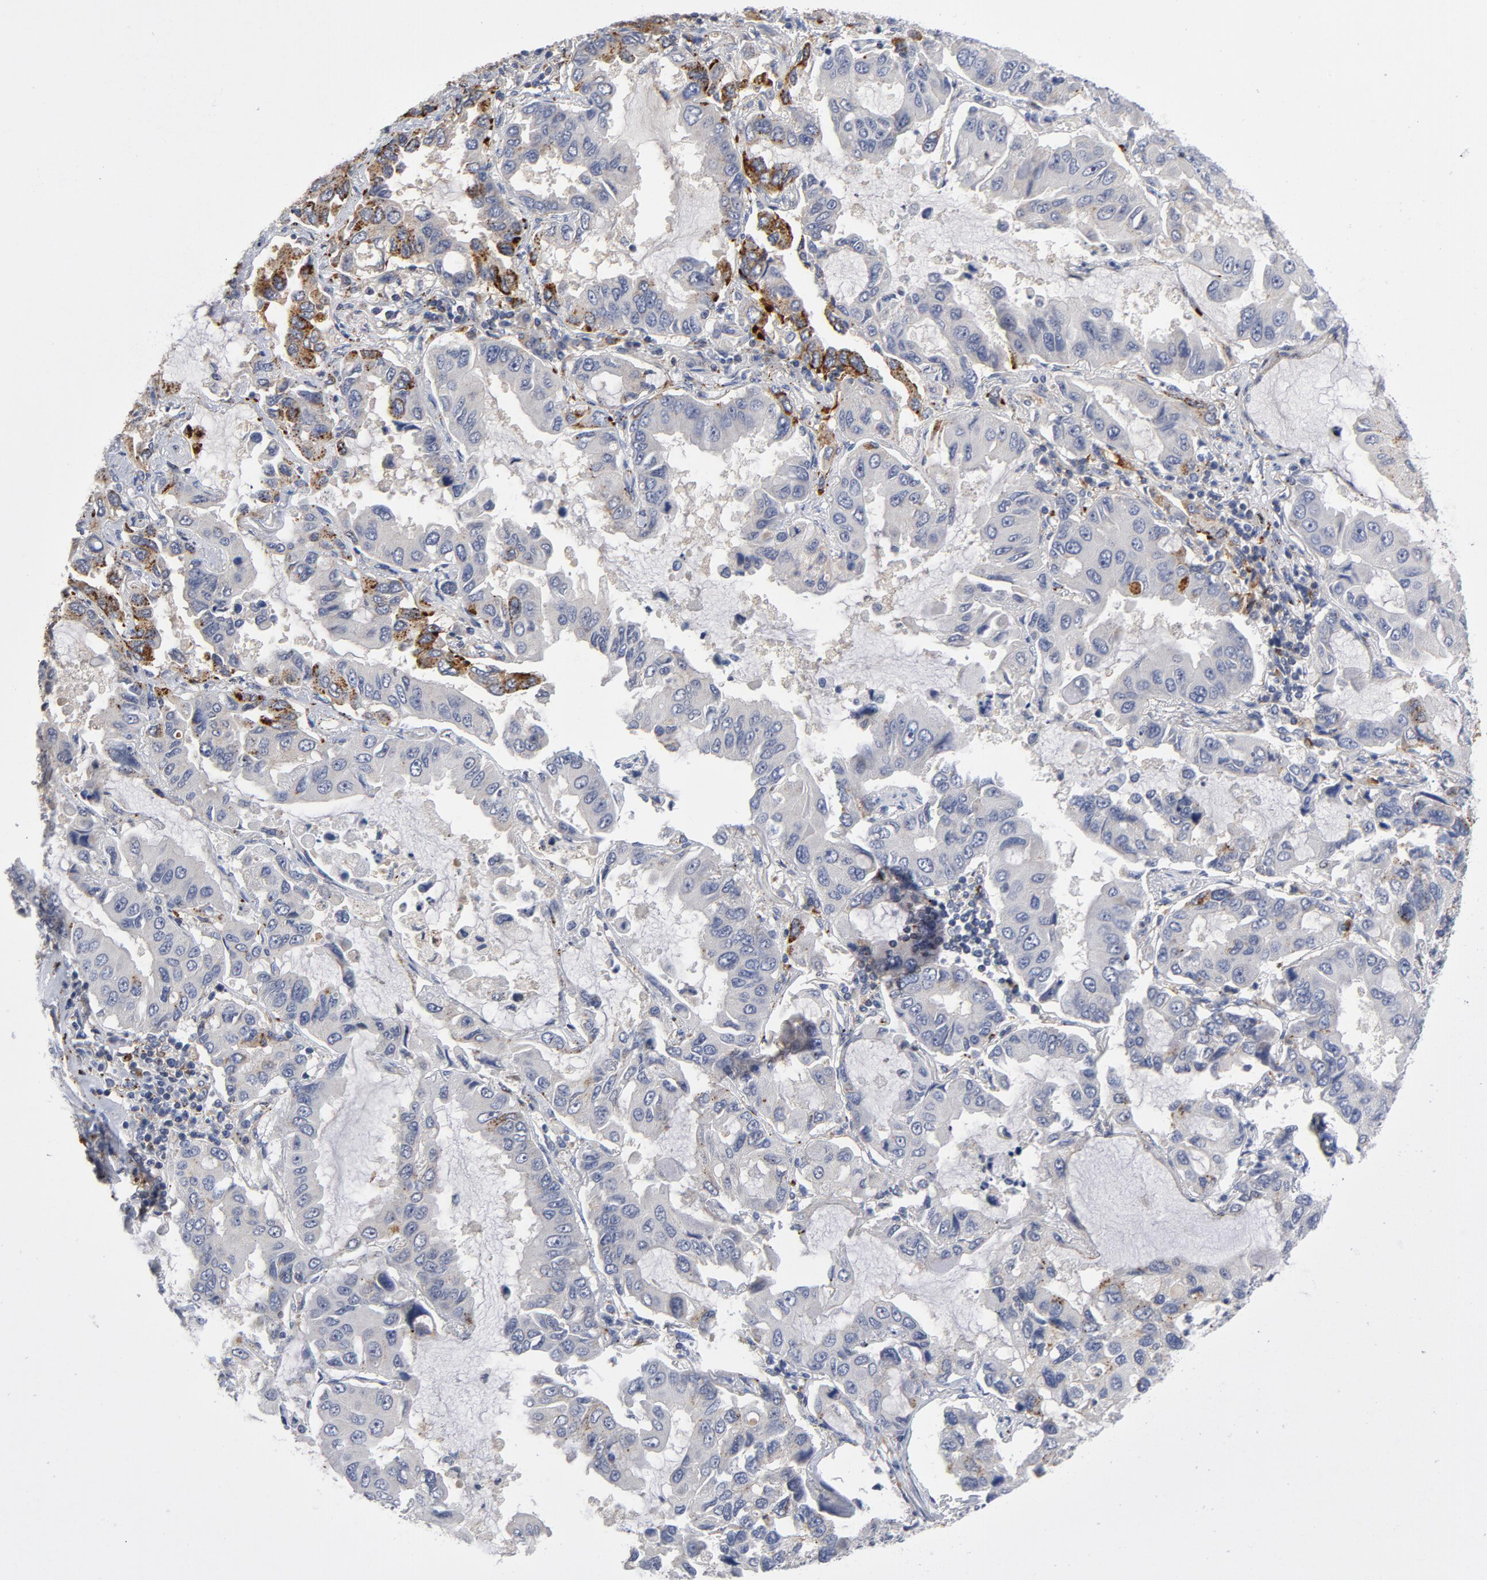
{"staining": {"intensity": "moderate", "quantity": "<25%", "location": "cytoplasmic/membranous"}, "tissue": "lung cancer", "cell_type": "Tumor cells", "image_type": "cancer", "snomed": [{"axis": "morphology", "description": "Adenocarcinoma, NOS"}, {"axis": "topography", "description": "Lung"}], "caption": "This is a micrograph of immunohistochemistry staining of lung adenocarcinoma, which shows moderate expression in the cytoplasmic/membranous of tumor cells.", "gene": "AKT2", "patient": {"sex": "male", "age": 64}}